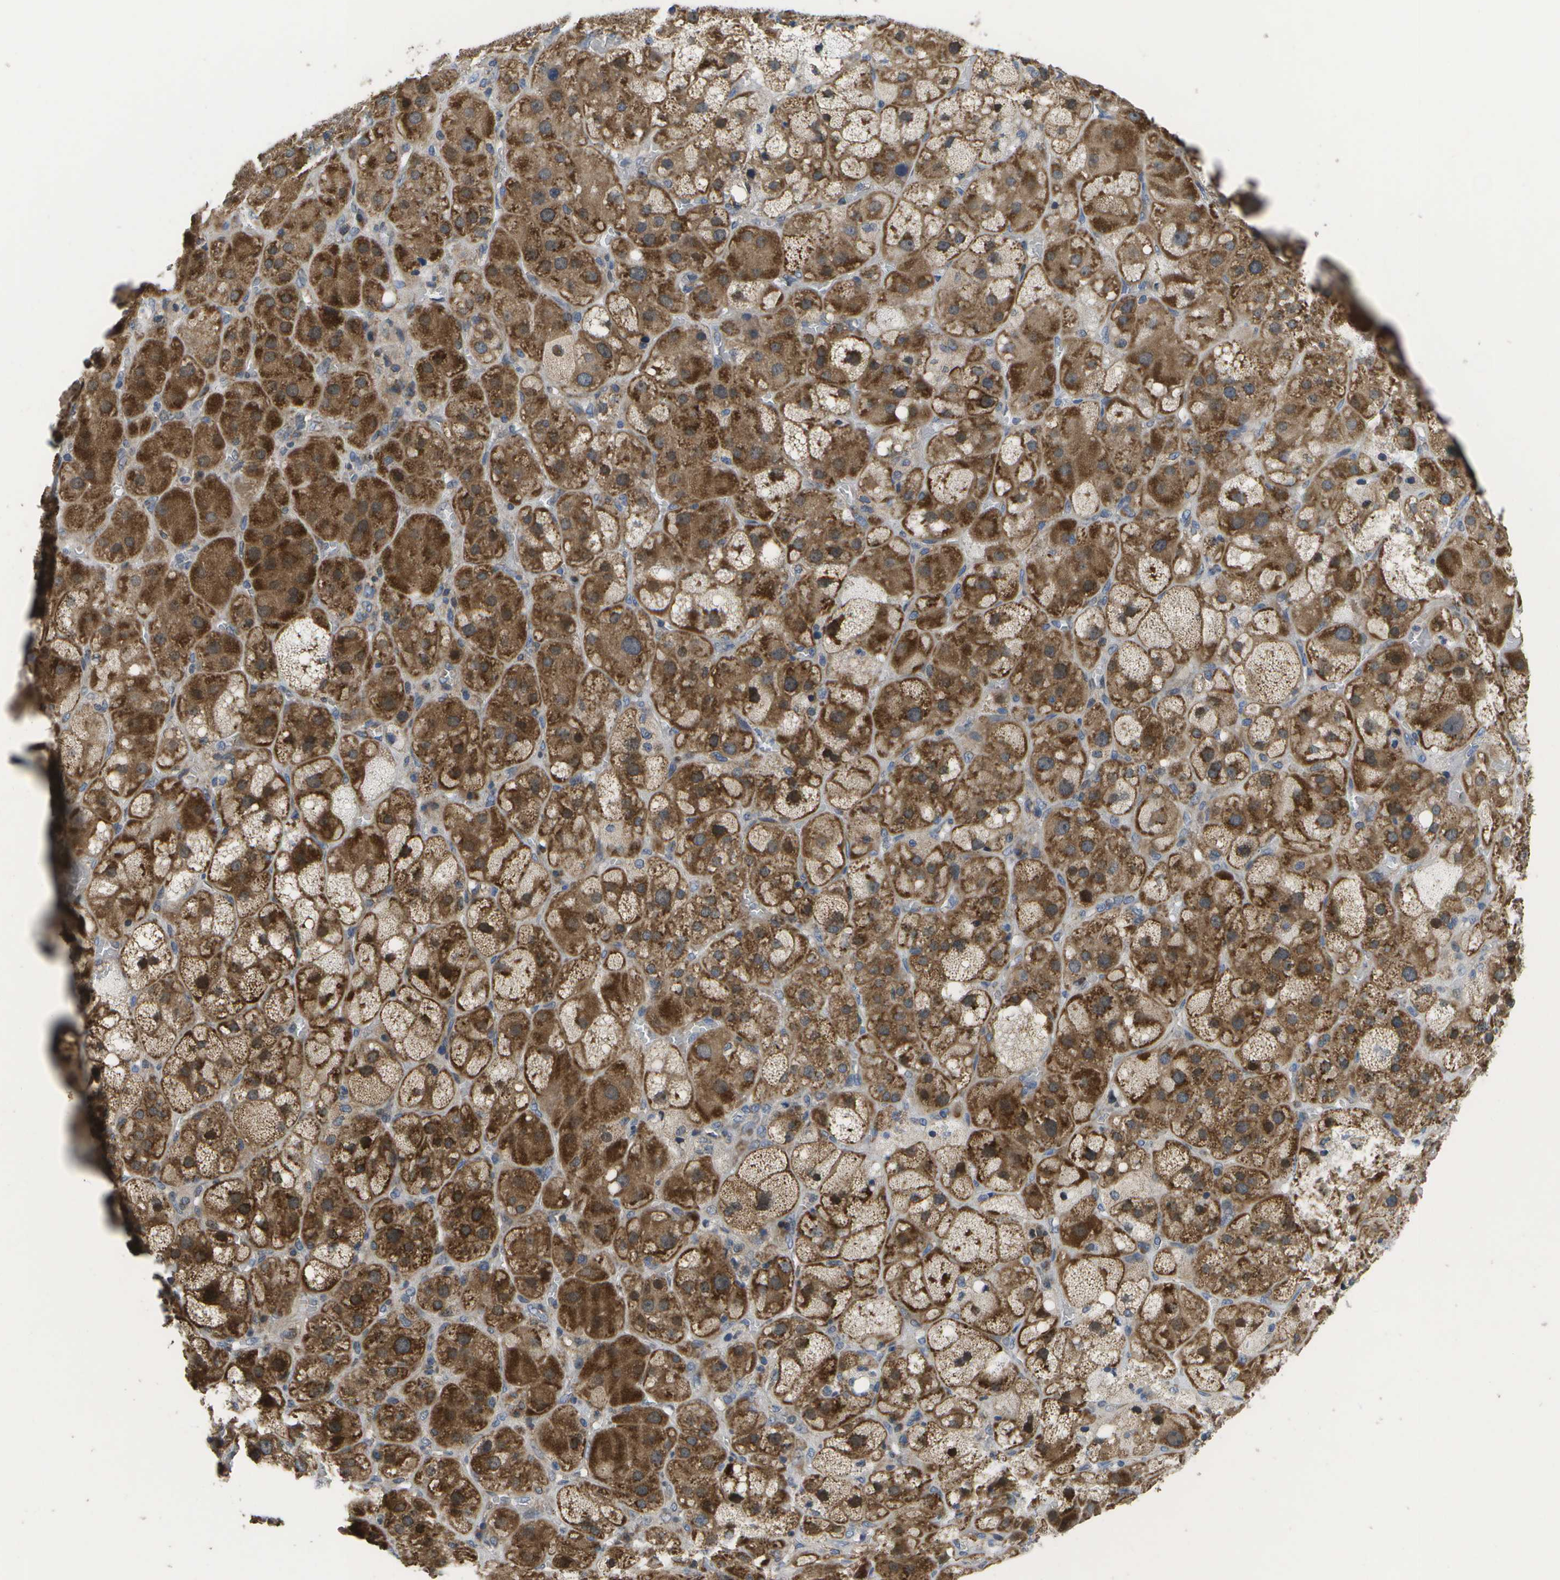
{"staining": {"intensity": "strong", "quantity": ">75%", "location": "cytoplasmic/membranous,nuclear"}, "tissue": "adrenal gland", "cell_type": "Glandular cells", "image_type": "normal", "snomed": [{"axis": "morphology", "description": "Normal tissue, NOS"}, {"axis": "topography", "description": "Adrenal gland"}], "caption": "A high-resolution micrograph shows immunohistochemistry (IHC) staining of benign adrenal gland, which demonstrates strong cytoplasmic/membranous,nuclear staining in about >75% of glandular cells. (IHC, brightfield microscopy, high magnification).", "gene": "HADHA", "patient": {"sex": "female", "age": 47}}